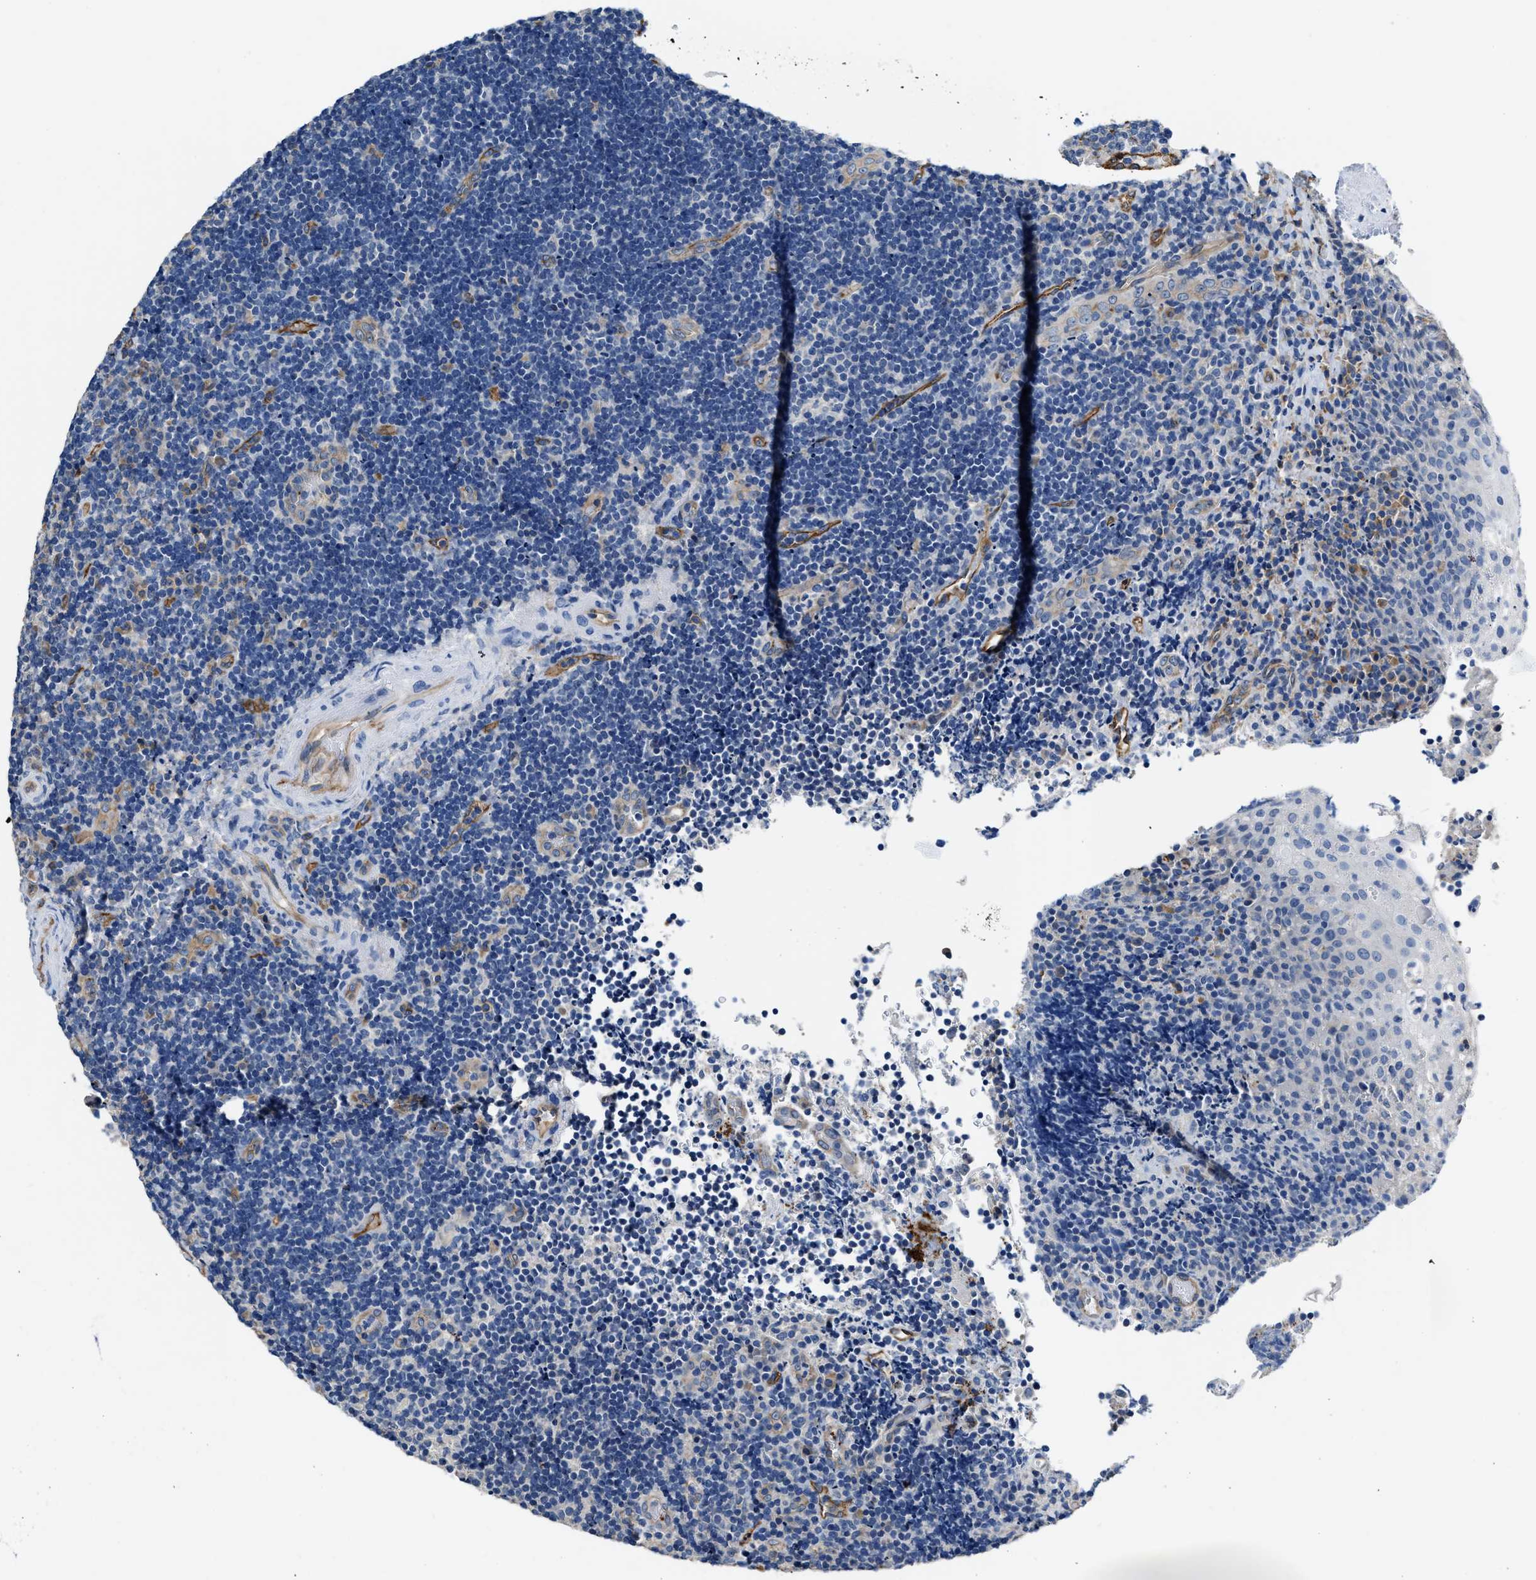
{"staining": {"intensity": "negative", "quantity": "none", "location": "none"}, "tissue": "lymphoma", "cell_type": "Tumor cells", "image_type": "cancer", "snomed": [{"axis": "morphology", "description": "Malignant lymphoma, non-Hodgkin's type, High grade"}, {"axis": "topography", "description": "Tonsil"}], "caption": "Protein analysis of lymphoma demonstrates no significant staining in tumor cells. Nuclei are stained in blue.", "gene": "C22orf42", "patient": {"sex": "female", "age": 36}}